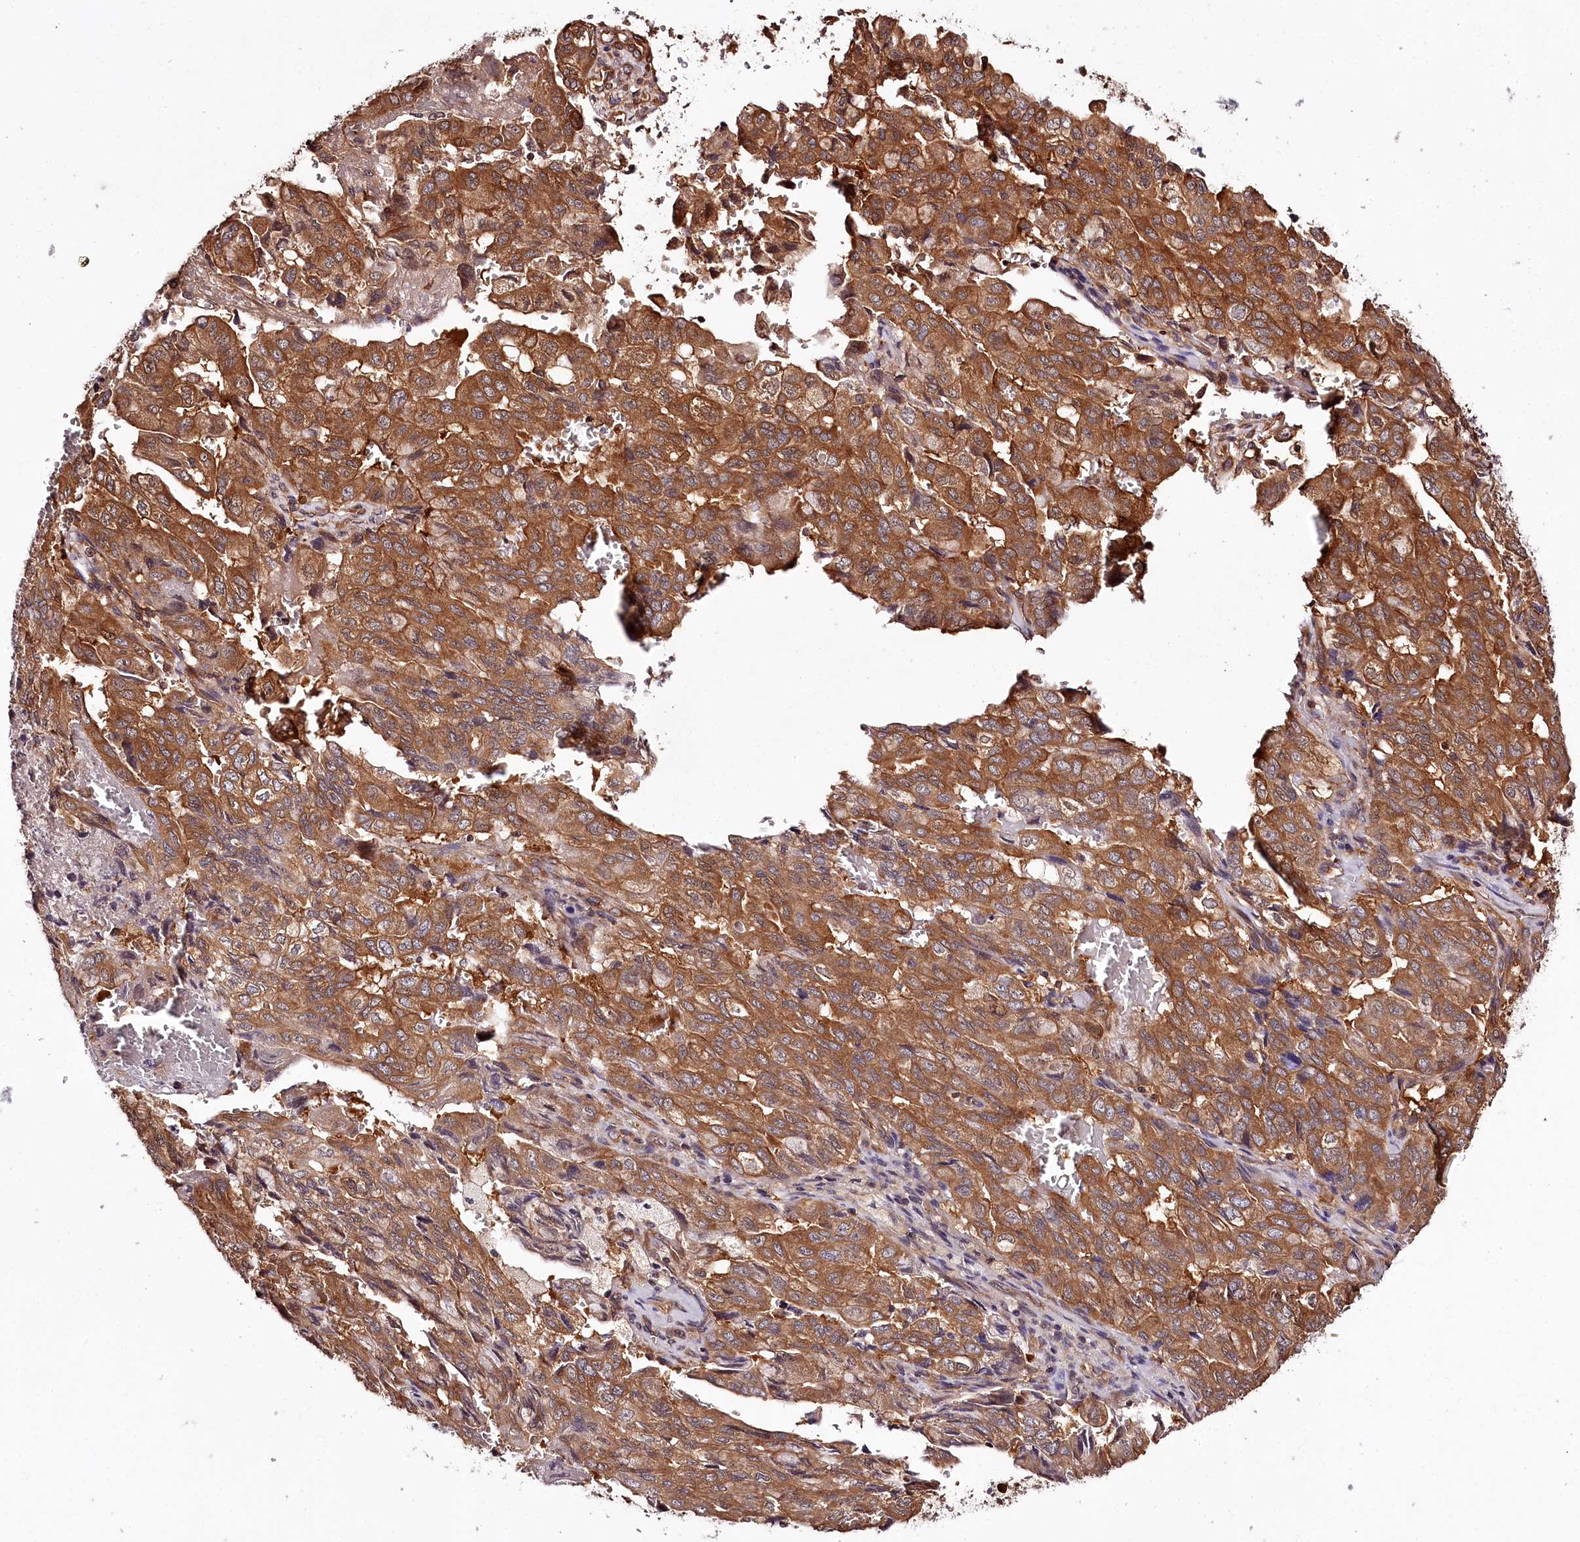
{"staining": {"intensity": "strong", "quantity": ">75%", "location": "cytoplasmic/membranous"}, "tissue": "pancreatic cancer", "cell_type": "Tumor cells", "image_type": "cancer", "snomed": [{"axis": "morphology", "description": "Adenocarcinoma, NOS"}, {"axis": "topography", "description": "Pancreas"}], "caption": "The micrograph exhibits staining of adenocarcinoma (pancreatic), revealing strong cytoplasmic/membranous protein expression (brown color) within tumor cells.", "gene": "TARS1", "patient": {"sex": "male", "age": 59}}